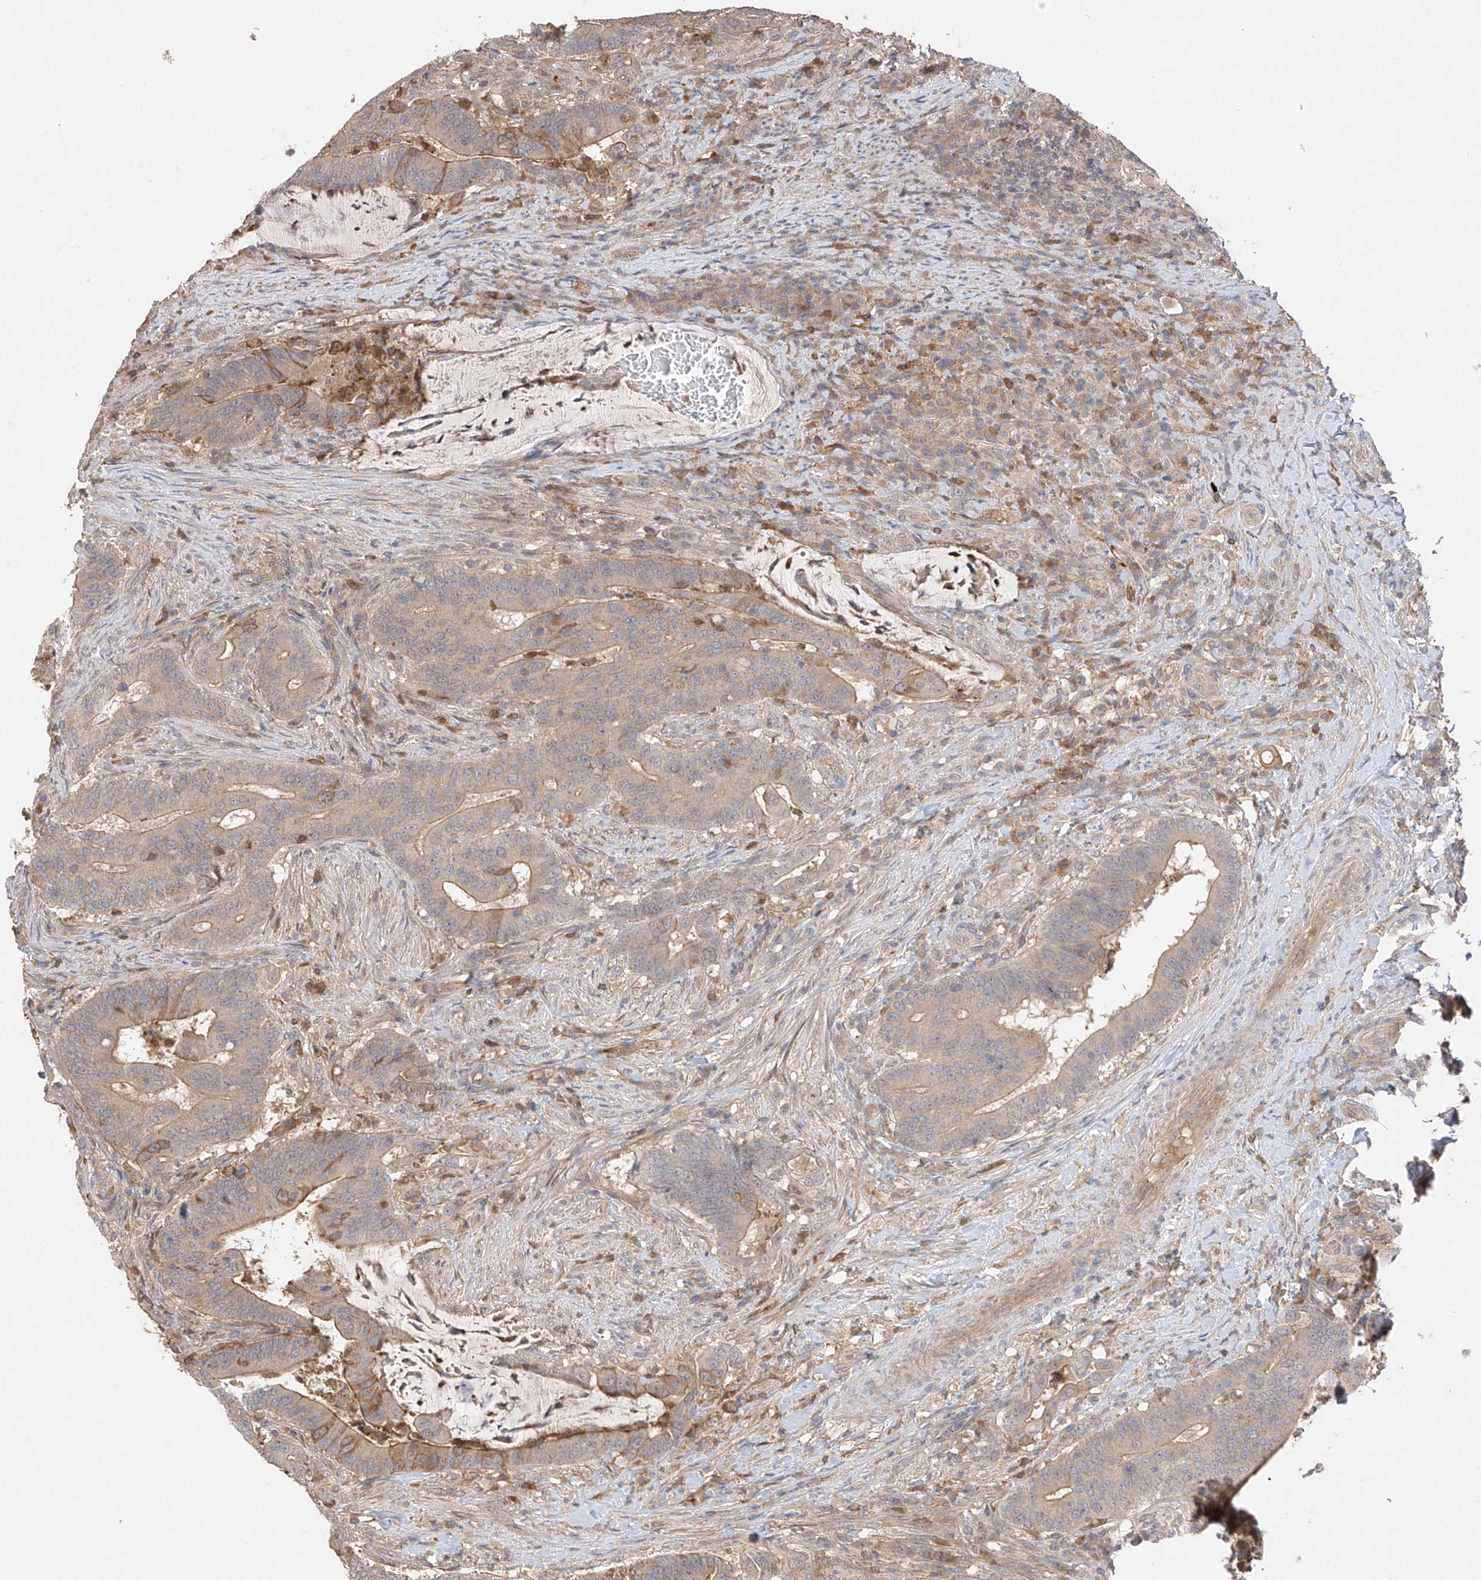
{"staining": {"intensity": "moderate", "quantity": "25%-75%", "location": "cytoplasmic/membranous"}, "tissue": "colorectal cancer", "cell_type": "Tumor cells", "image_type": "cancer", "snomed": [{"axis": "morphology", "description": "Adenocarcinoma, NOS"}, {"axis": "topography", "description": "Colon"}], "caption": "Colorectal cancer stained with a brown dye reveals moderate cytoplasmic/membranous positive staining in approximately 25%-75% of tumor cells.", "gene": "CACNA2D4", "patient": {"sex": "female", "age": 66}}